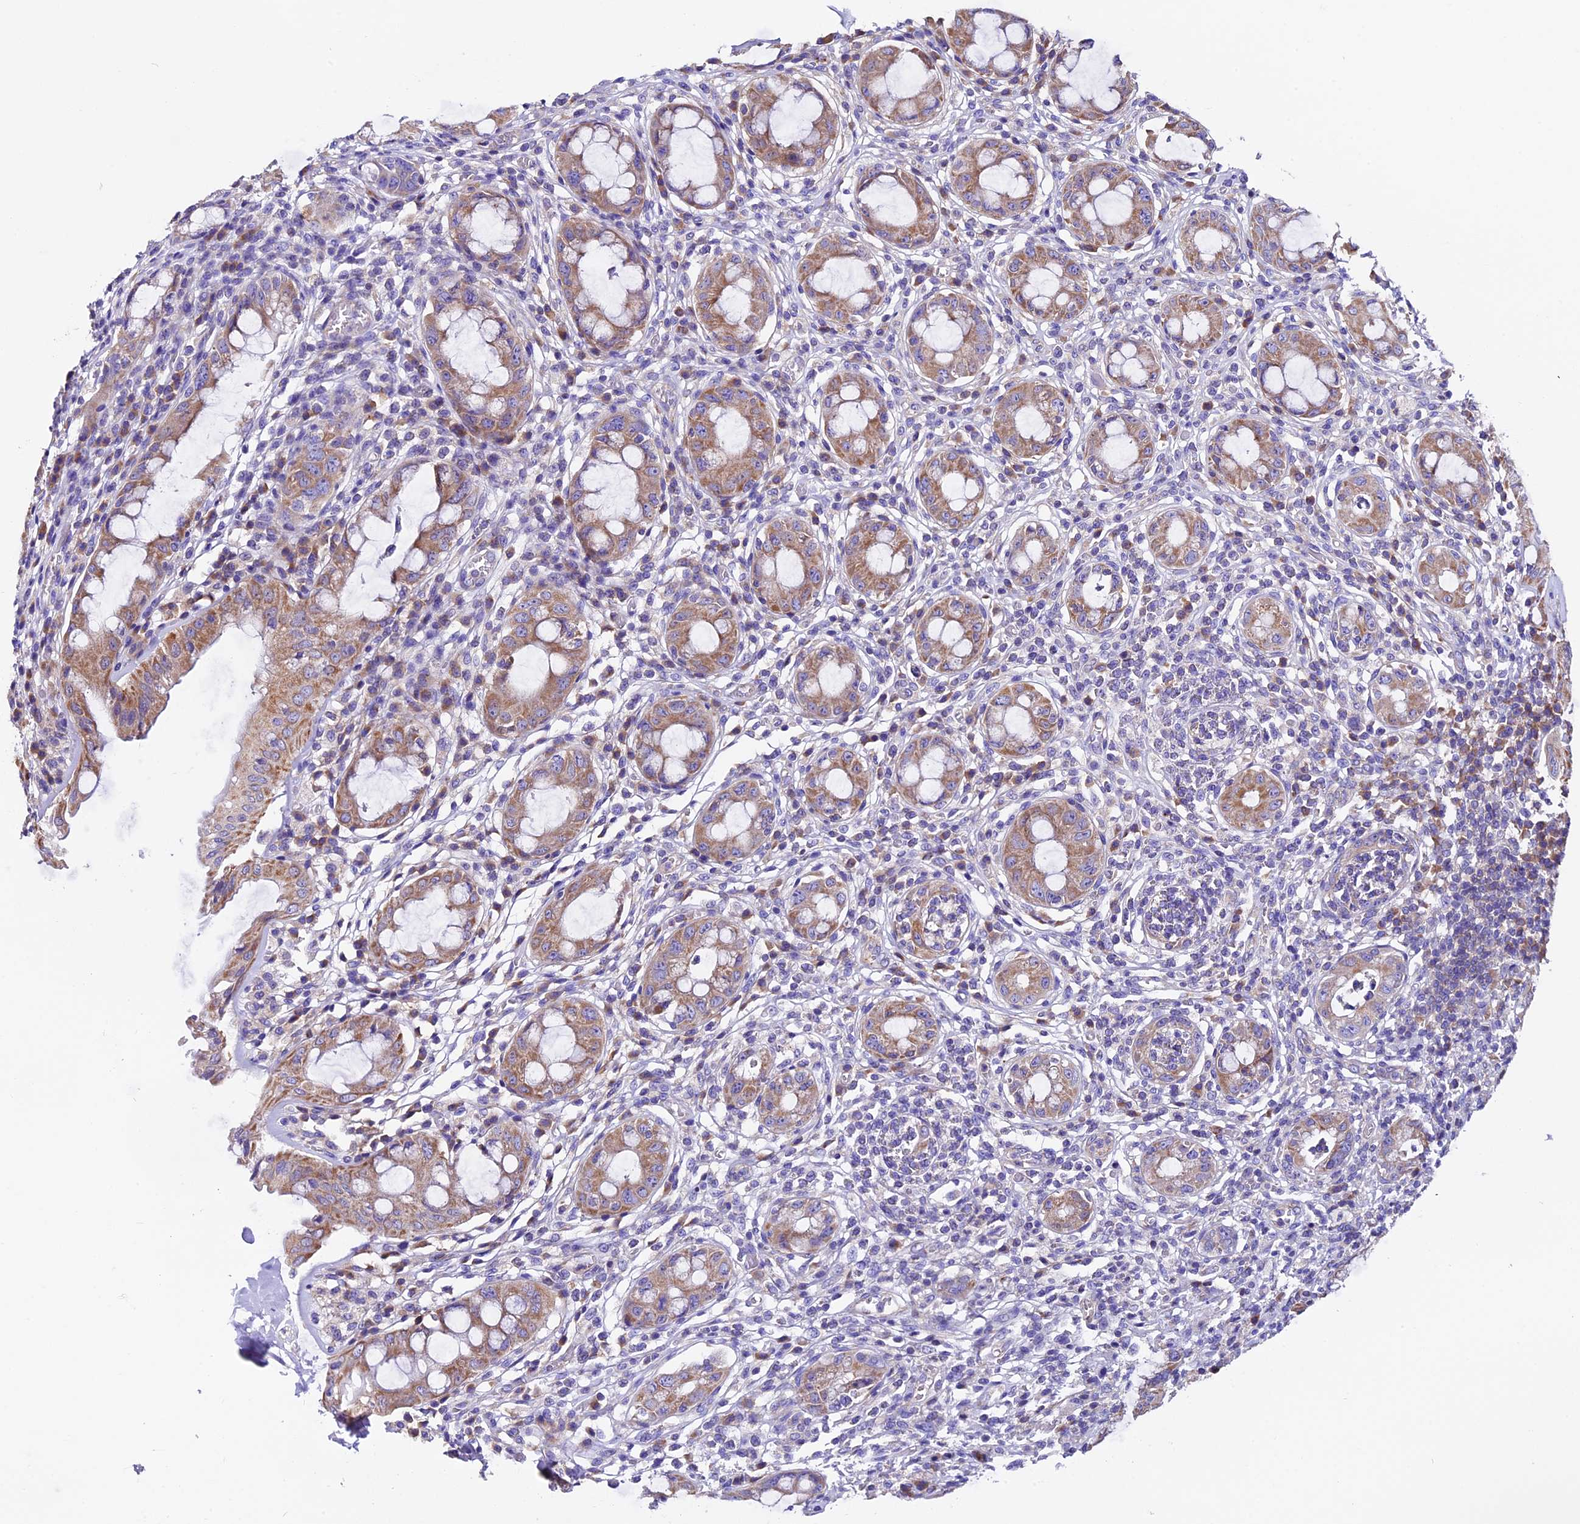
{"staining": {"intensity": "moderate", "quantity": ">75%", "location": "cytoplasmic/membranous"}, "tissue": "rectum", "cell_type": "Glandular cells", "image_type": "normal", "snomed": [{"axis": "morphology", "description": "Normal tissue, NOS"}, {"axis": "topography", "description": "Rectum"}], "caption": "A photomicrograph showing moderate cytoplasmic/membranous positivity in about >75% of glandular cells in unremarkable rectum, as visualized by brown immunohistochemical staining.", "gene": "COMTD1", "patient": {"sex": "female", "age": 57}}